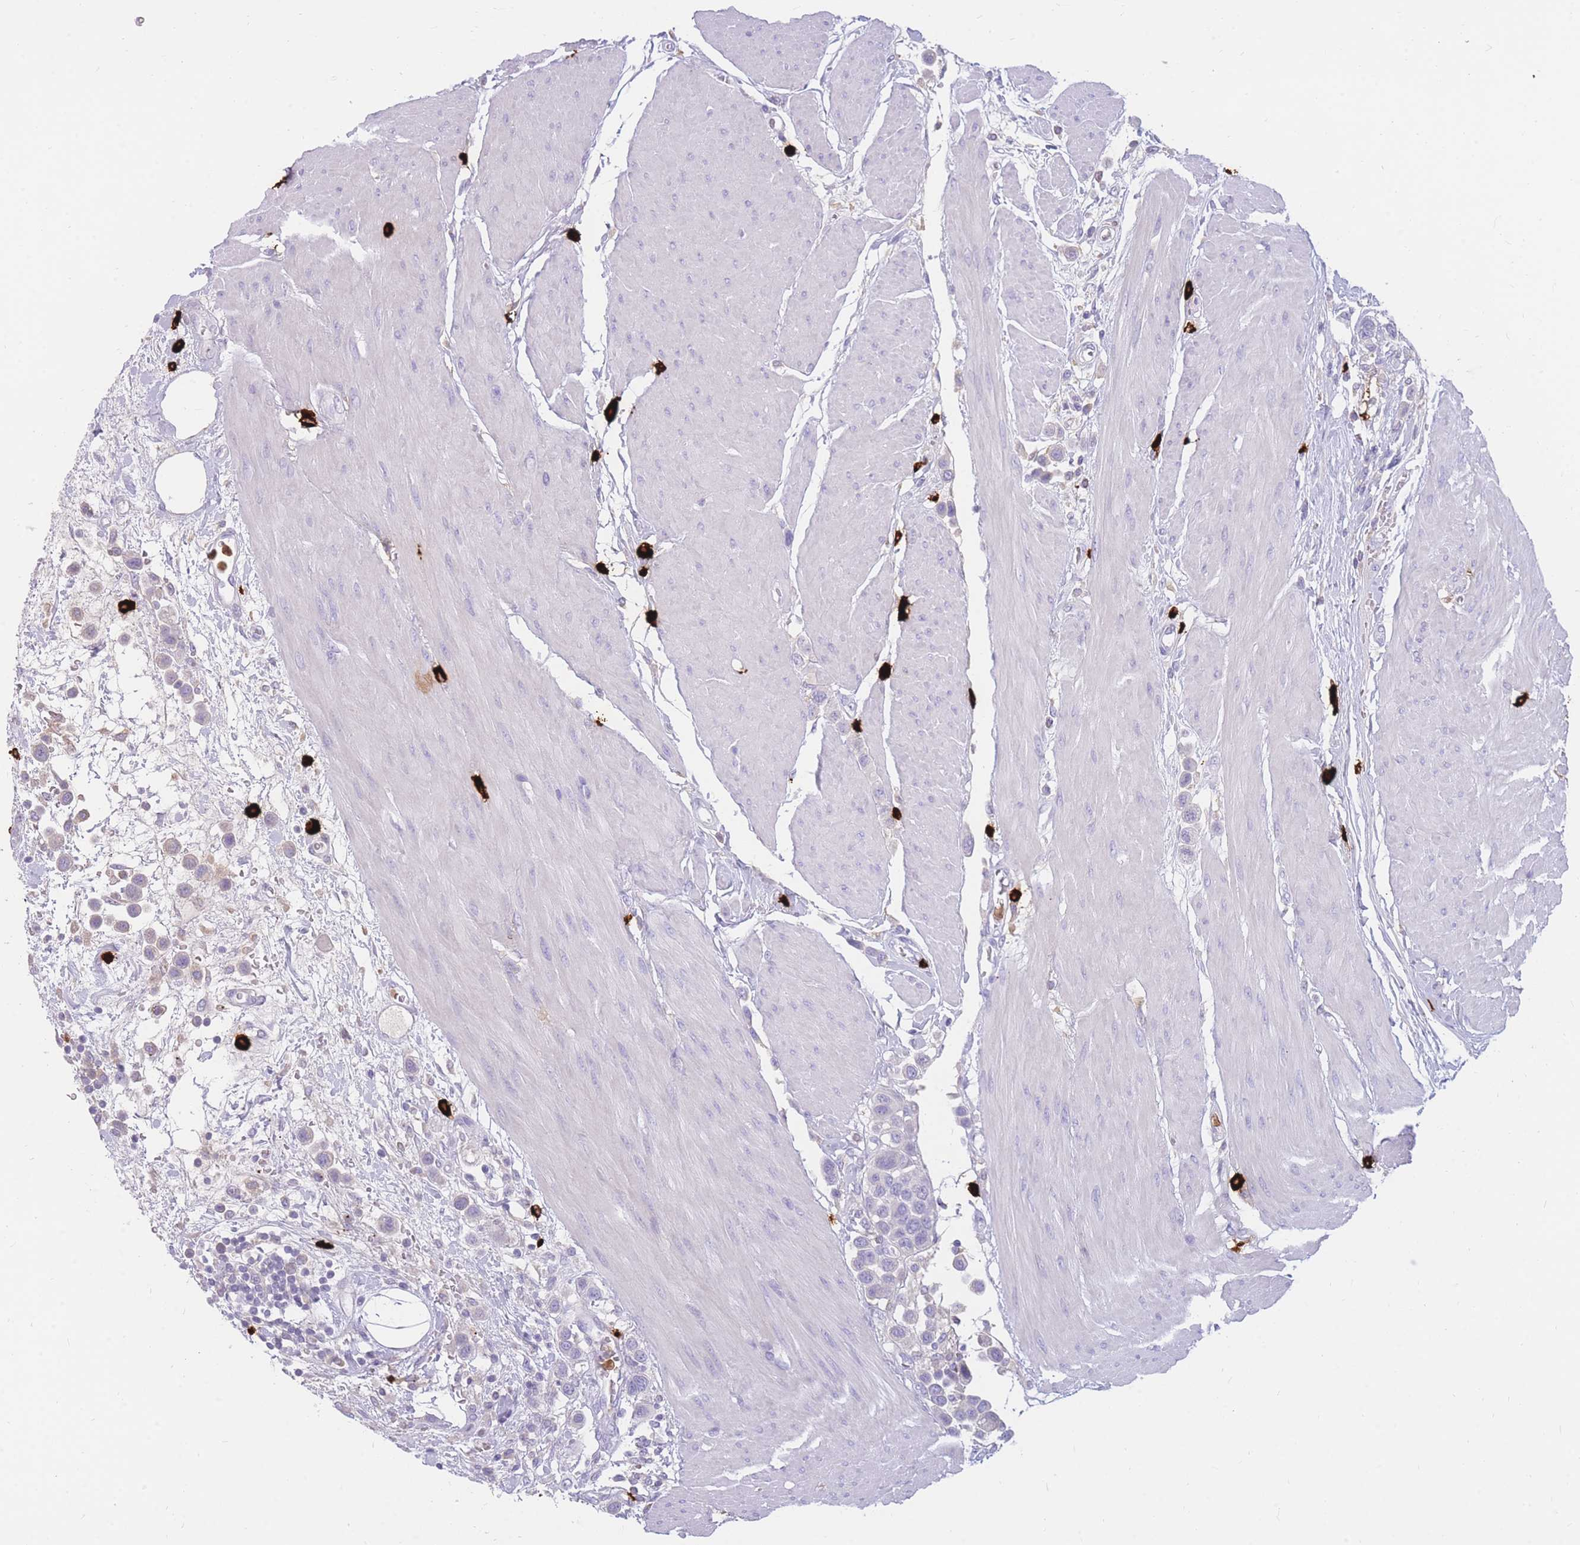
{"staining": {"intensity": "weak", "quantity": "<25%", "location": "cytoplasmic/membranous"}, "tissue": "urothelial cancer", "cell_type": "Tumor cells", "image_type": "cancer", "snomed": [{"axis": "morphology", "description": "Urothelial carcinoma, High grade"}, {"axis": "topography", "description": "Urinary bladder"}], "caption": "Immunohistochemistry (IHC) image of neoplastic tissue: urothelial cancer stained with DAB (3,3'-diaminobenzidine) displays no significant protein staining in tumor cells. (Stains: DAB immunohistochemistry (IHC) with hematoxylin counter stain, Microscopy: brightfield microscopy at high magnification).", "gene": "TPSAB1", "patient": {"sex": "male", "age": 50}}